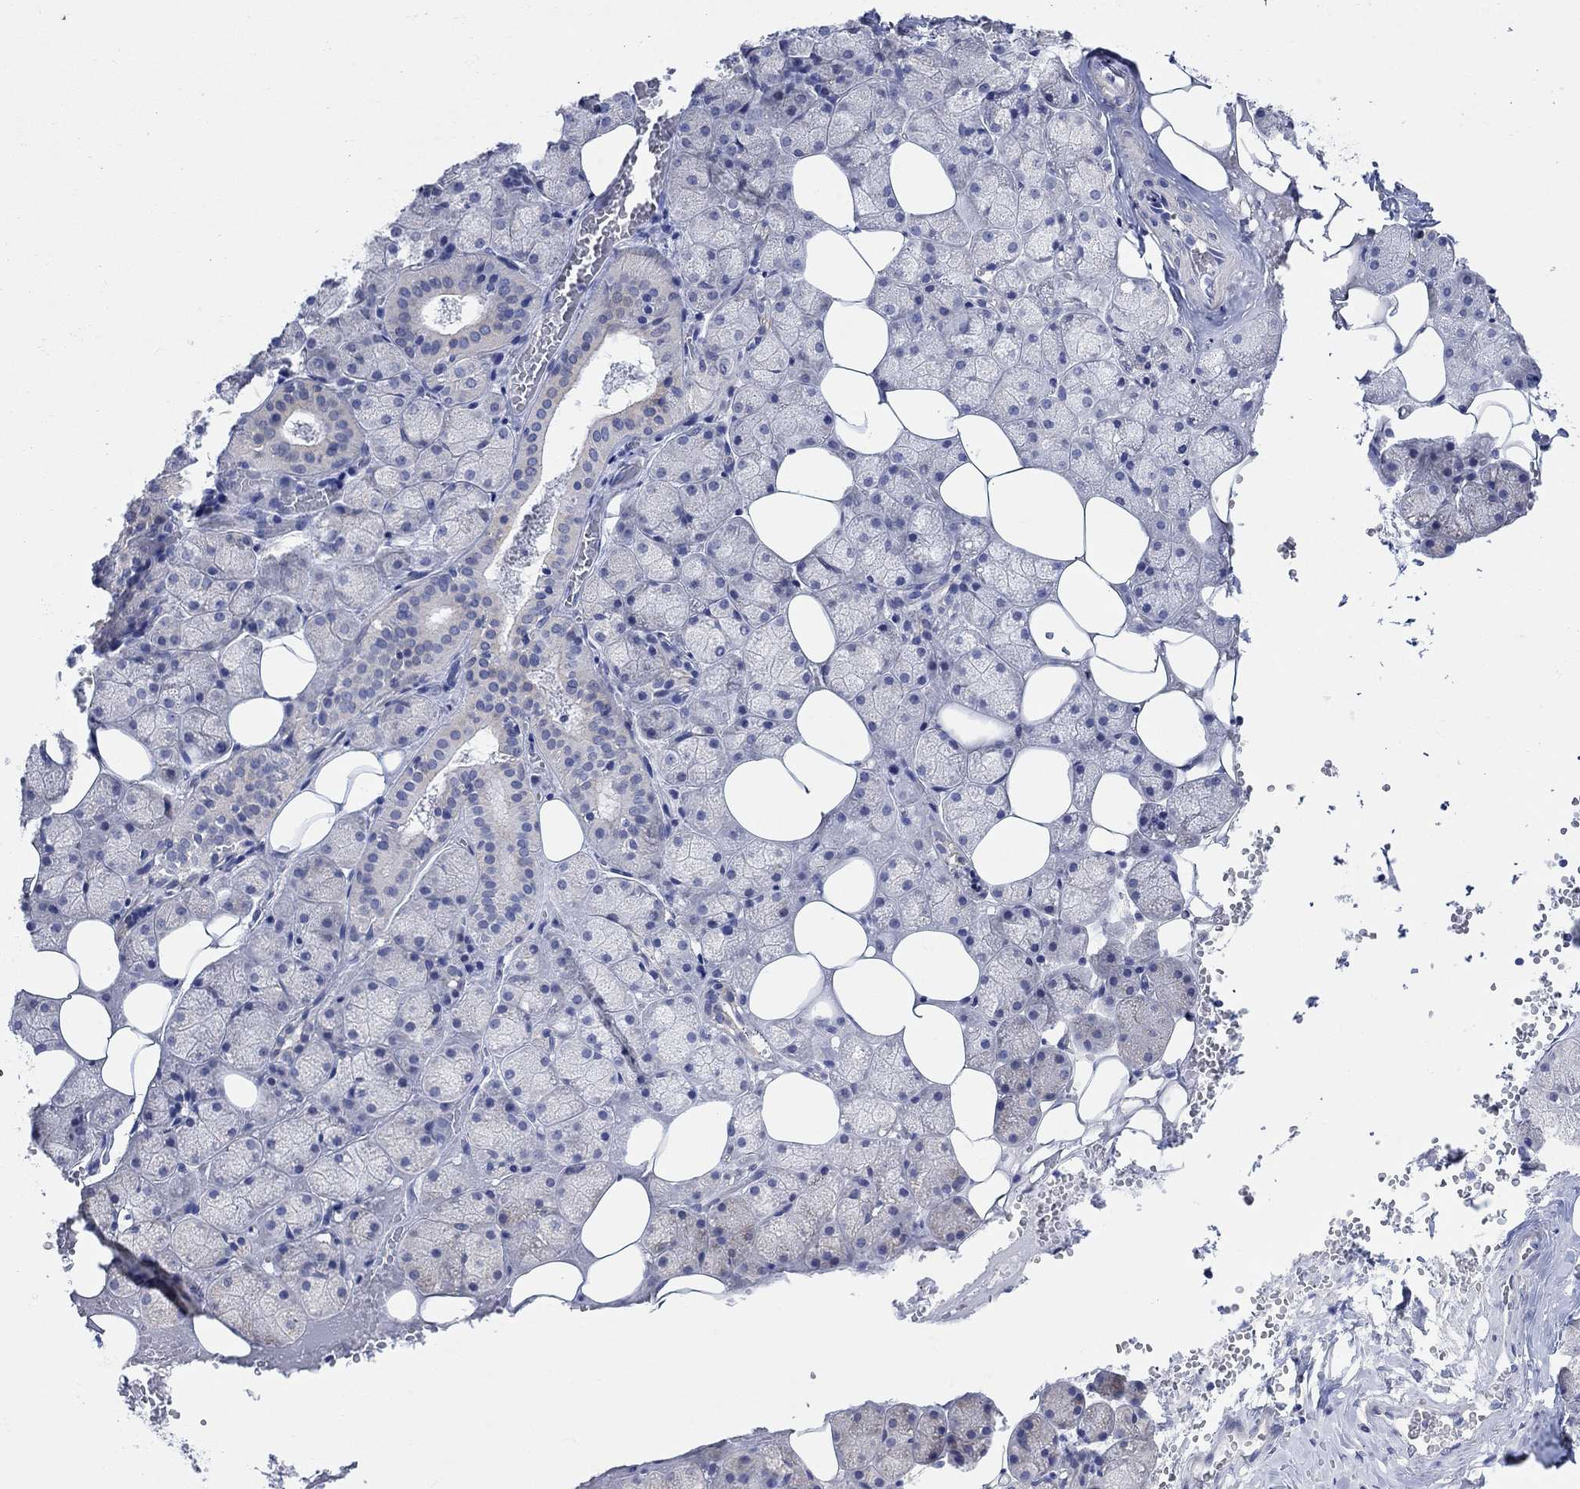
{"staining": {"intensity": "negative", "quantity": "none", "location": "none"}, "tissue": "salivary gland", "cell_type": "Glandular cells", "image_type": "normal", "snomed": [{"axis": "morphology", "description": "Normal tissue, NOS"}, {"axis": "topography", "description": "Salivary gland"}], "caption": "Human salivary gland stained for a protein using immunohistochemistry shows no staining in glandular cells.", "gene": "KRT222", "patient": {"sex": "male", "age": 38}}